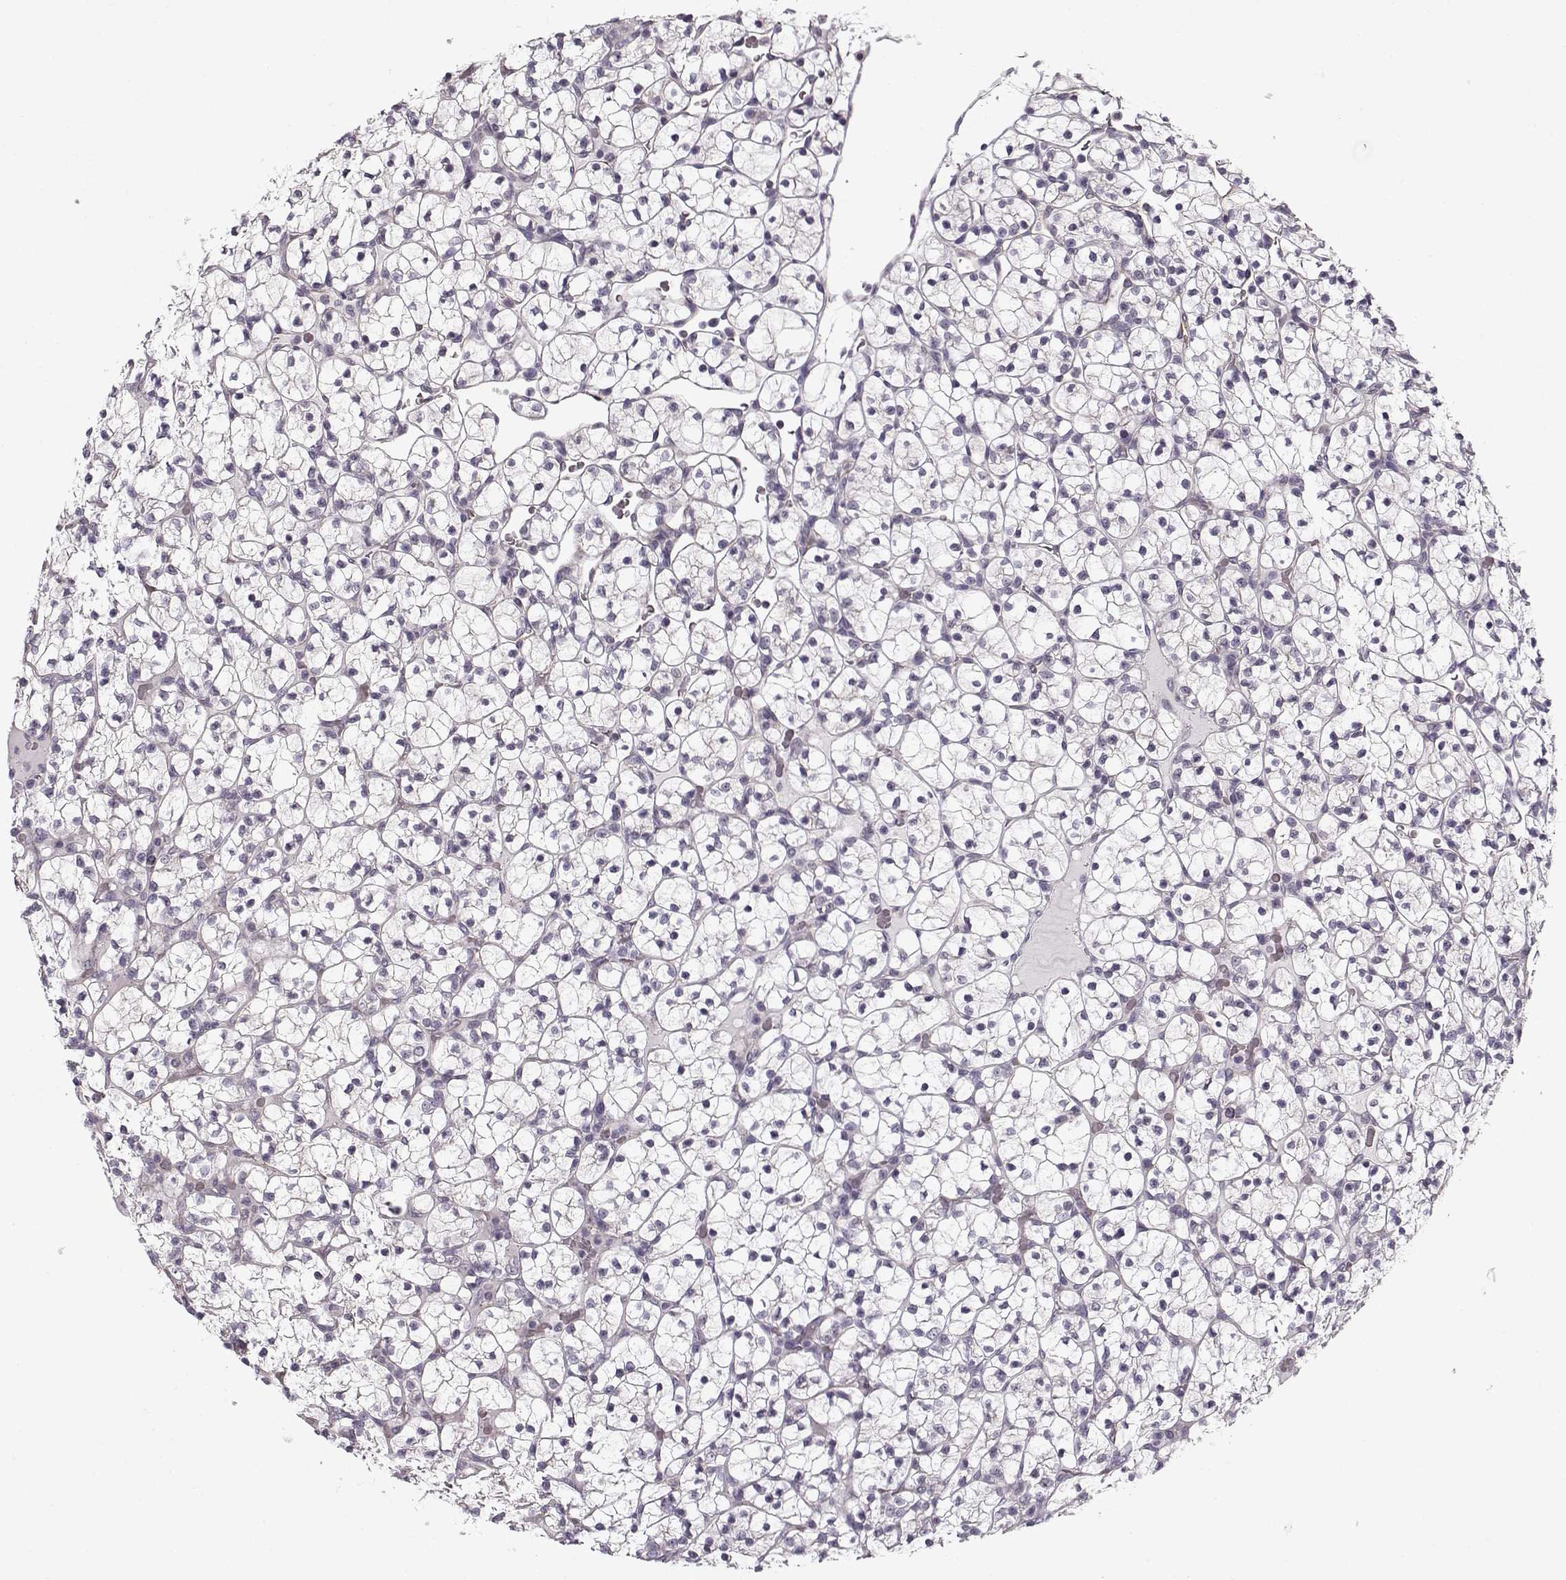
{"staining": {"intensity": "negative", "quantity": "none", "location": "none"}, "tissue": "renal cancer", "cell_type": "Tumor cells", "image_type": "cancer", "snomed": [{"axis": "morphology", "description": "Adenocarcinoma, NOS"}, {"axis": "topography", "description": "Kidney"}], "caption": "Renal adenocarcinoma was stained to show a protein in brown. There is no significant expression in tumor cells.", "gene": "PNMT", "patient": {"sex": "female", "age": 89}}